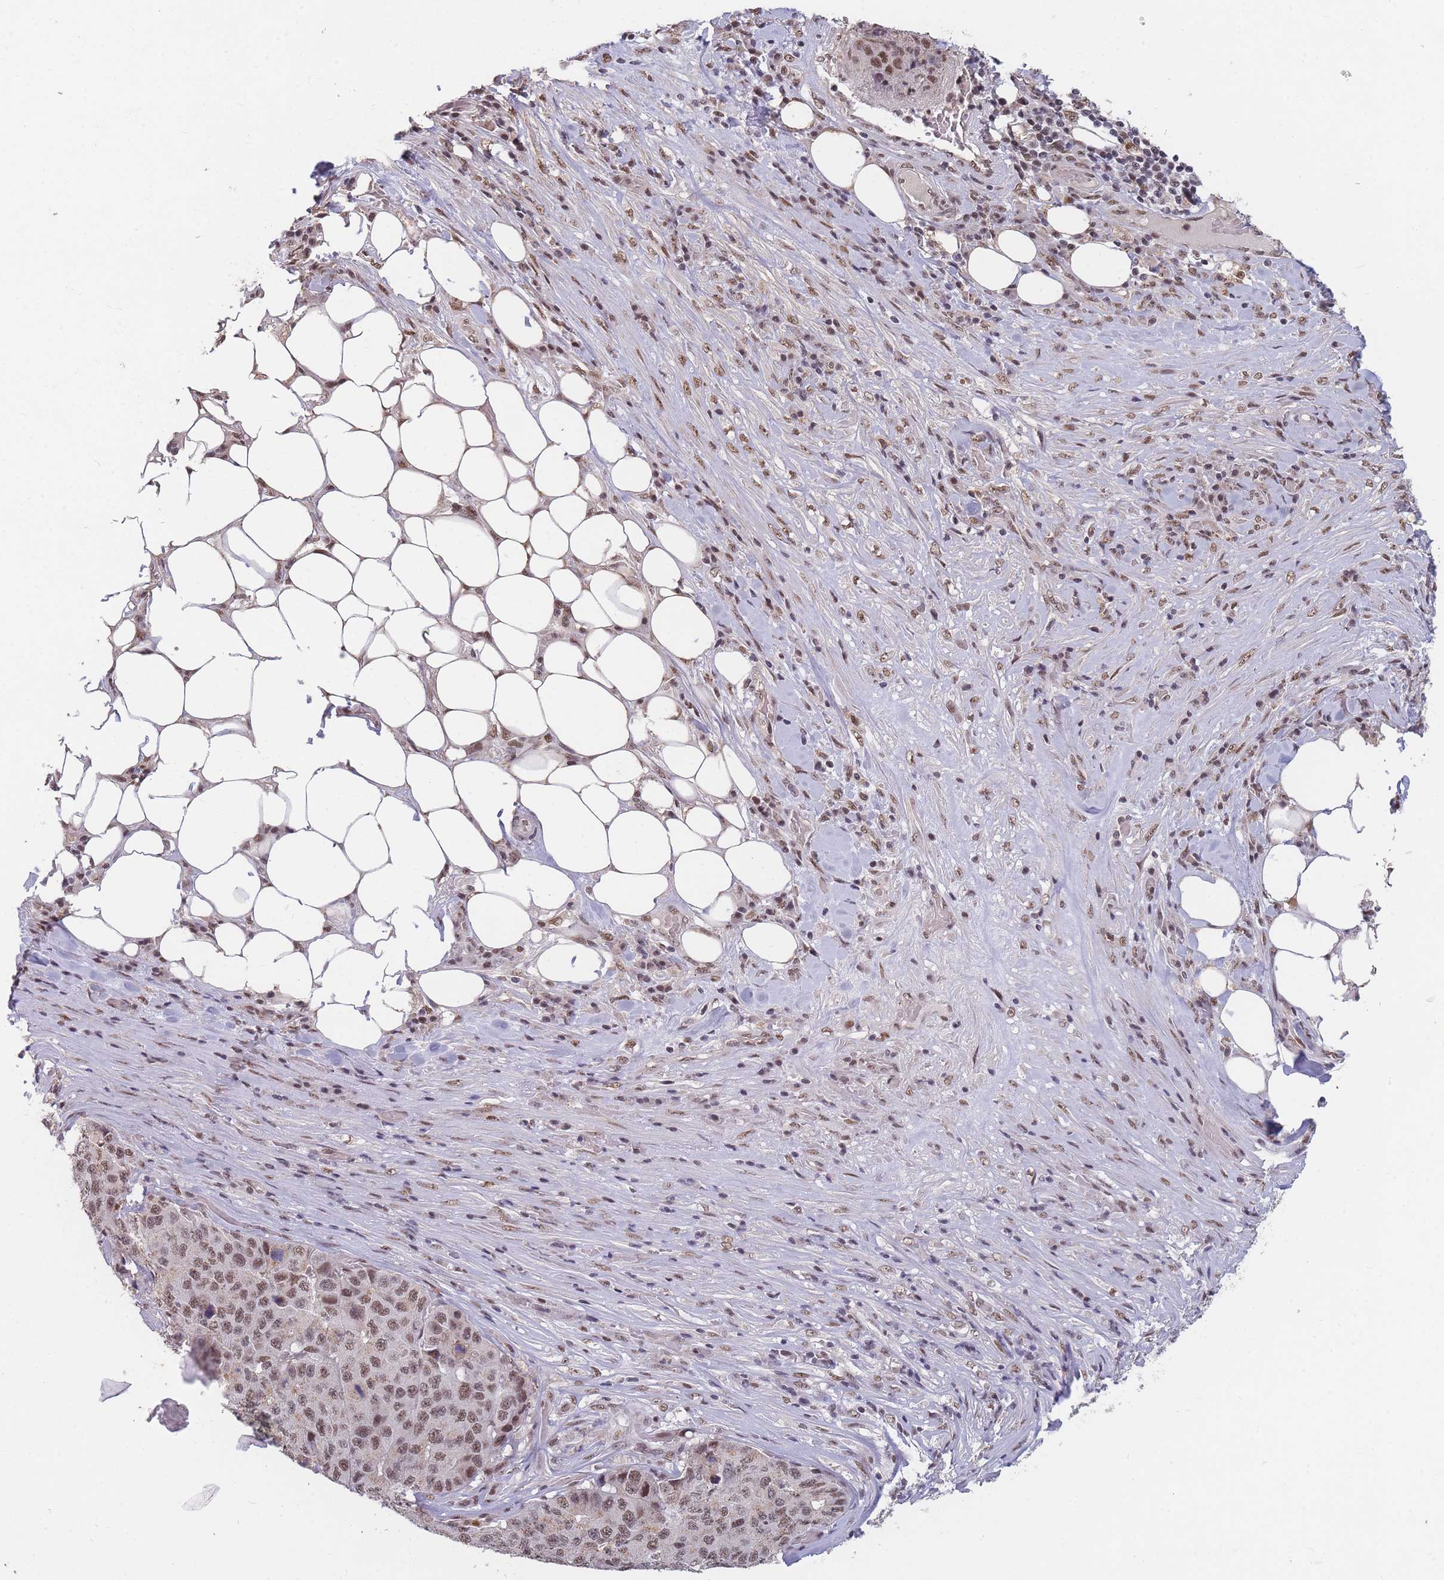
{"staining": {"intensity": "moderate", "quantity": ">75%", "location": "nuclear"}, "tissue": "stomach cancer", "cell_type": "Tumor cells", "image_type": "cancer", "snomed": [{"axis": "morphology", "description": "Adenocarcinoma, NOS"}, {"axis": "topography", "description": "Stomach"}], "caption": "Protein staining displays moderate nuclear expression in approximately >75% of tumor cells in stomach adenocarcinoma. Nuclei are stained in blue.", "gene": "SNRPA1", "patient": {"sex": "male", "age": 71}}